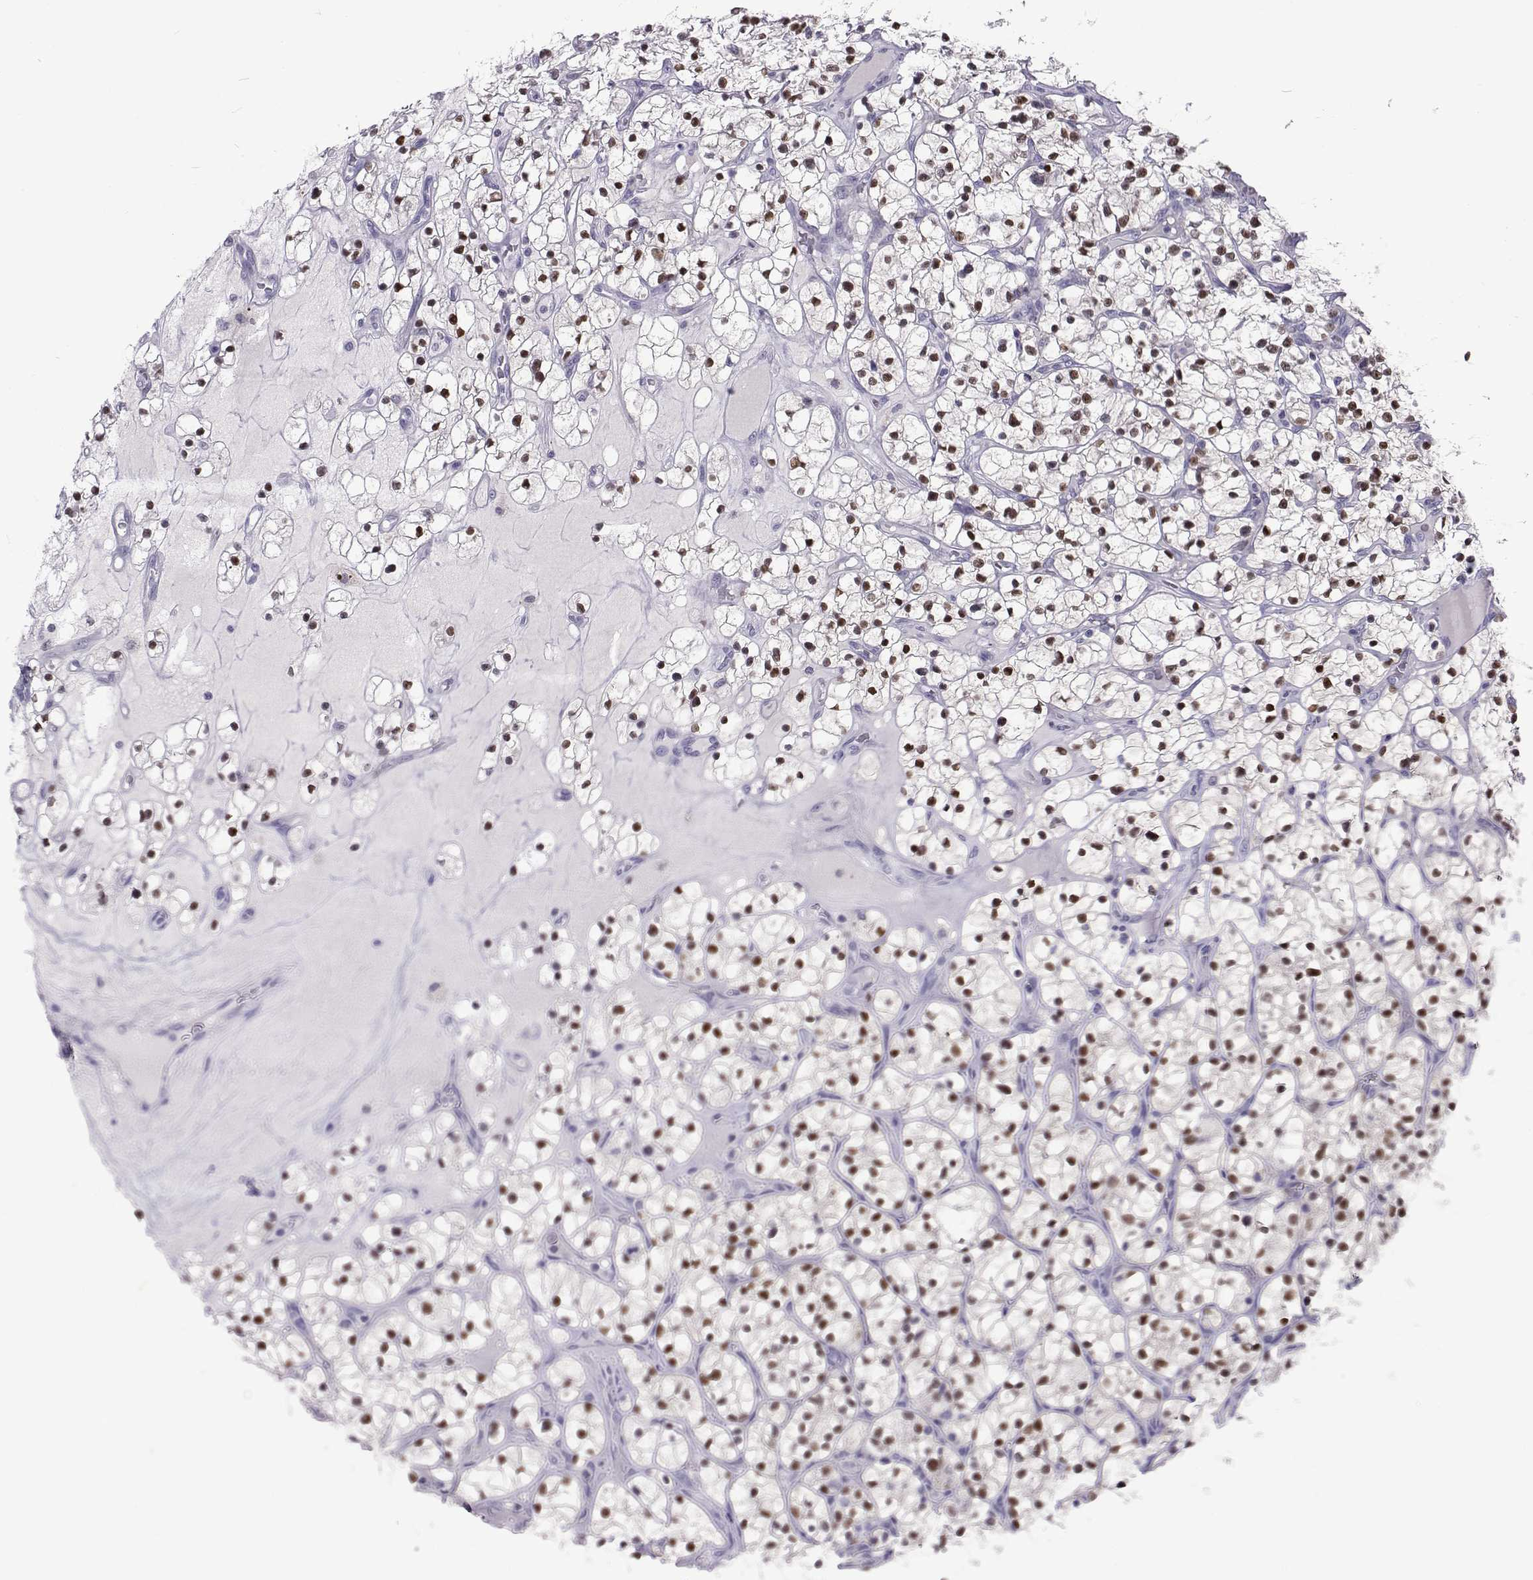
{"staining": {"intensity": "strong", "quantity": ">75%", "location": "nuclear"}, "tissue": "renal cancer", "cell_type": "Tumor cells", "image_type": "cancer", "snomed": [{"axis": "morphology", "description": "Adenocarcinoma, NOS"}, {"axis": "topography", "description": "Kidney"}], "caption": "Strong nuclear protein positivity is seen in approximately >75% of tumor cells in renal adenocarcinoma.", "gene": "GALM", "patient": {"sex": "female", "age": 64}}